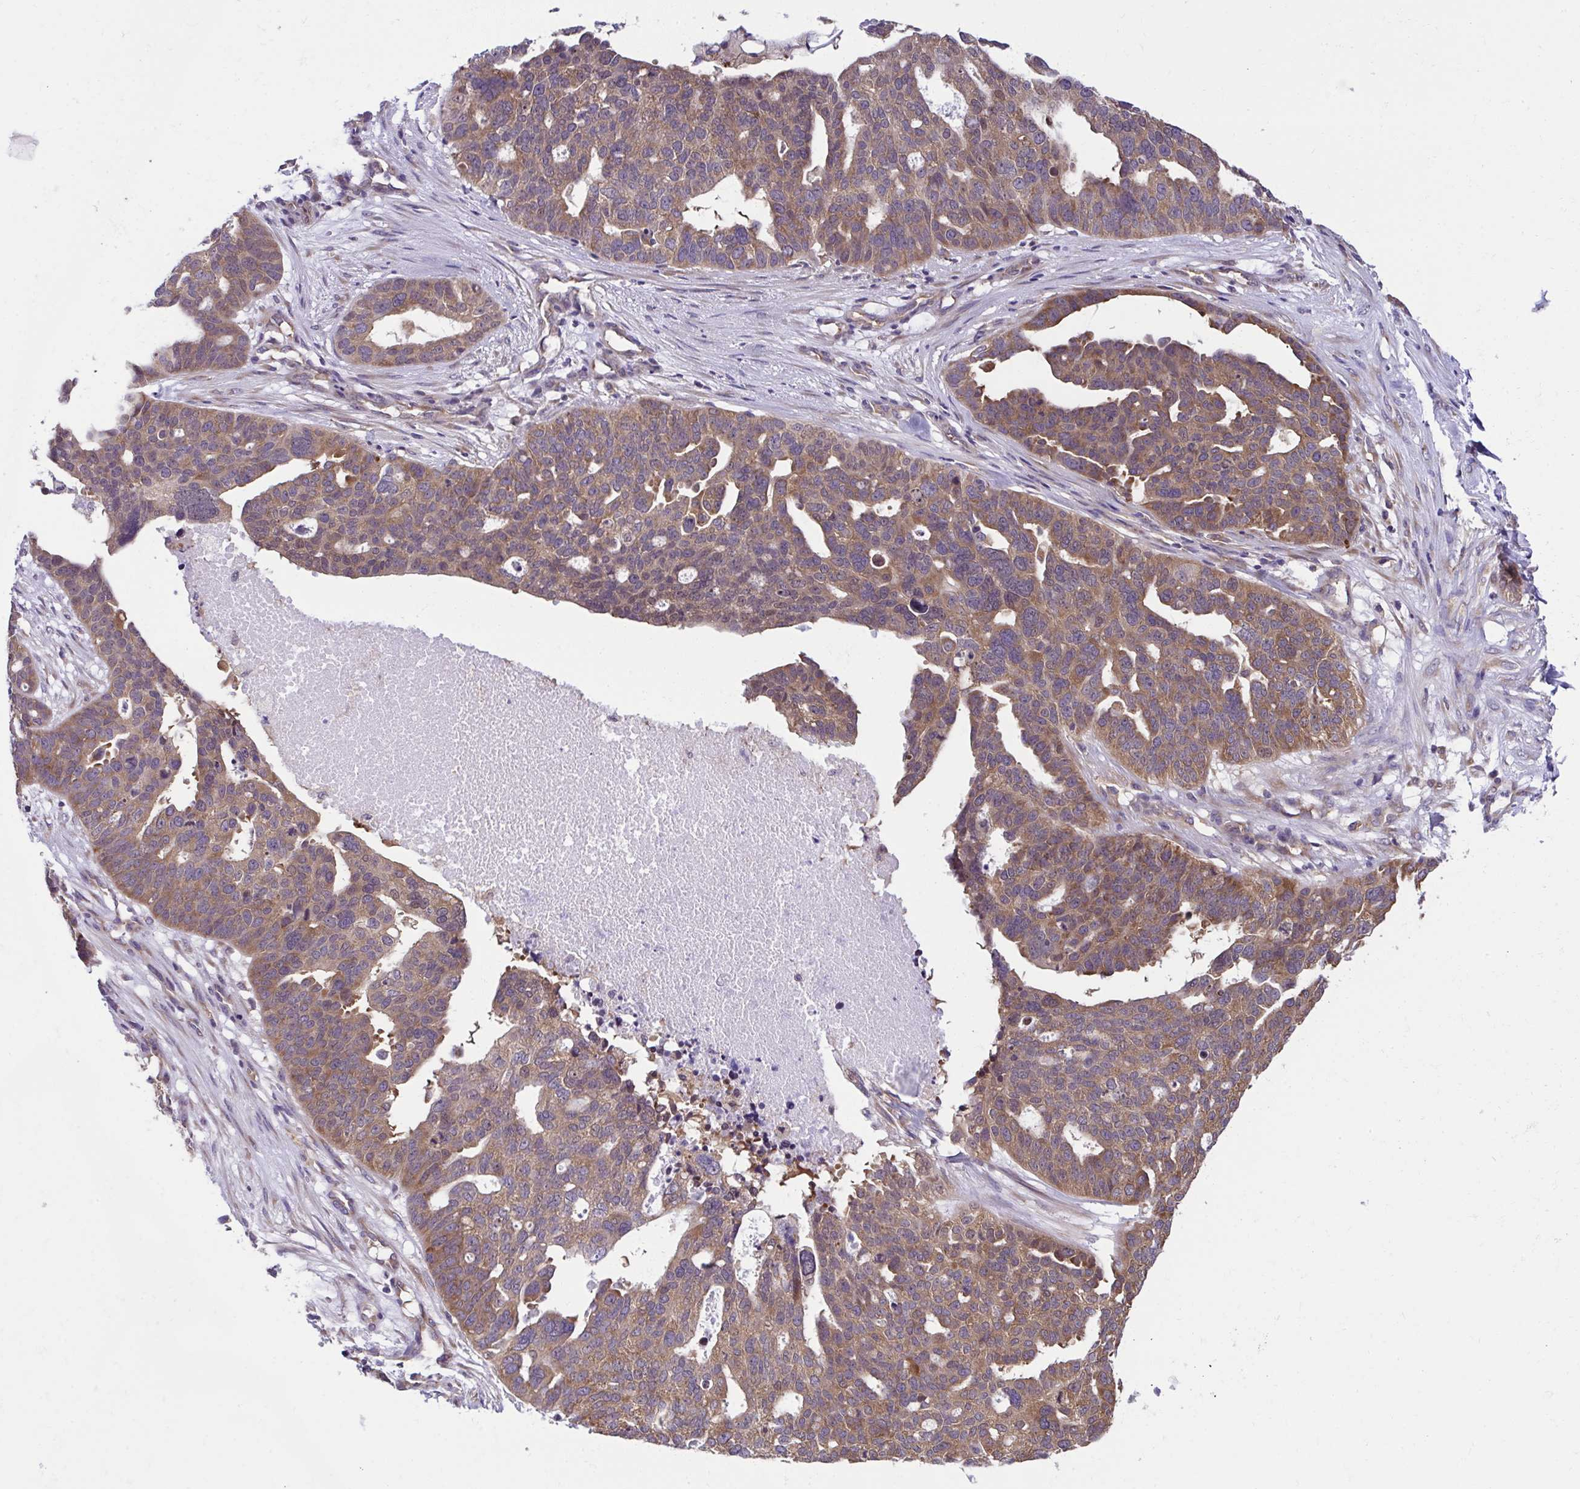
{"staining": {"intensity": "moderate", "quantity": ">75%", "location": "cytoplasmic/membranous"}, "tissue": "ovarian cancer", "cell_type": "Tumor cells", "image_type": "cancer", "snomed": [{"axis": "morphology", "description": "Cystadenocarcinoma, serous, NOS"}, {"axis": "topography", "description": "Ovary"}], "caption": "Immunohistochemistry of ovarian serous cystadenocarcinoma reveals medium levels of moderate cytoplasmic/membranous expression in approximately >75% of tumor cells. (DAB = brown stain, brightfield microscopy at high magnification).", "gene": "RPS7", "patient": {"sex": "female", "age": 59}}